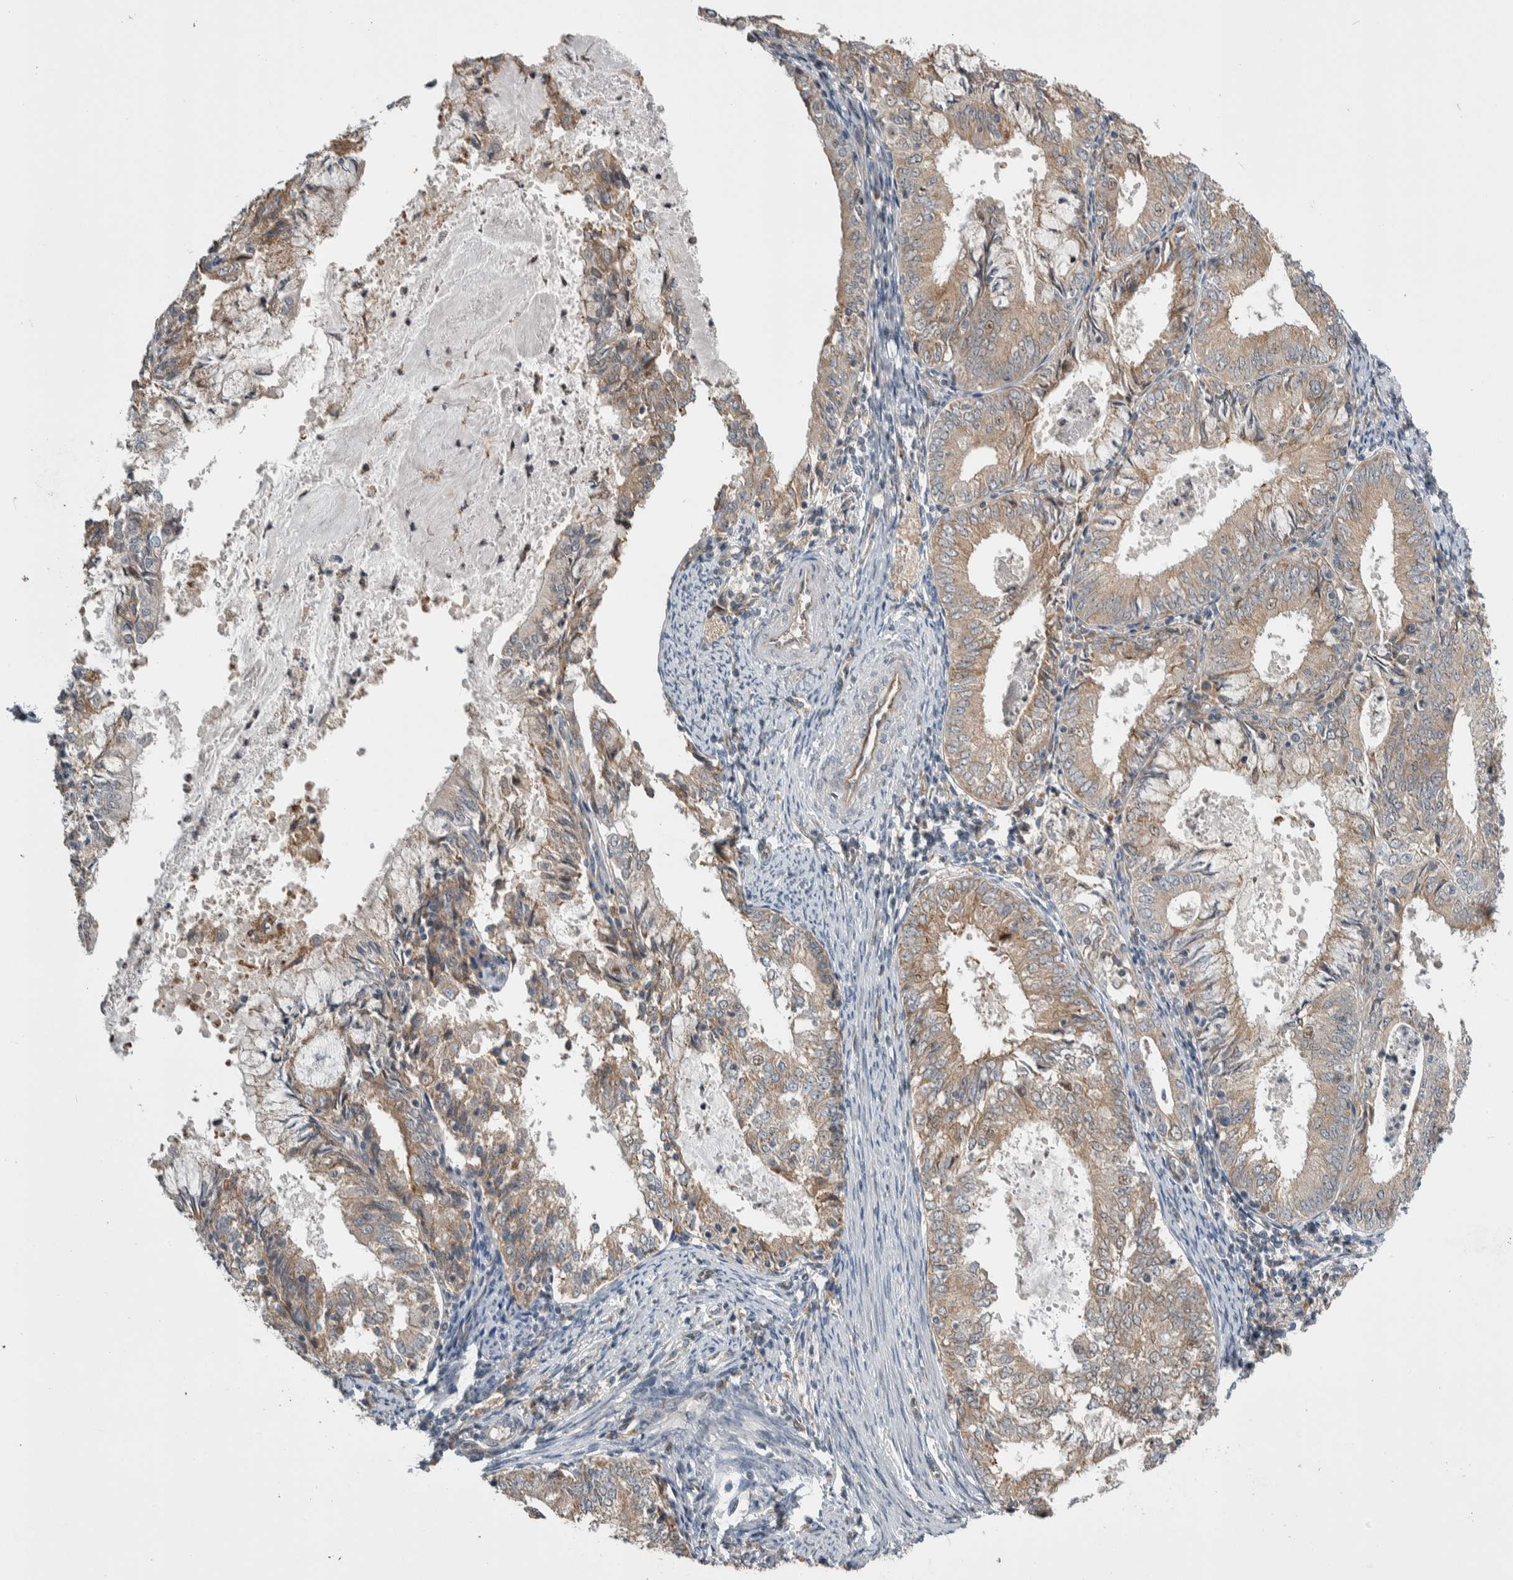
{"staining": {"intensity": "weak", "quantity": ">75%", "location": "cytoplasmic/membranous"}, "tissue": "endometrial cancer", "cell_type": "Tumor cells", "image_type": "cancer", "snomed": [{"axis": "morphology", "description": "Adenocarcinoma, NOS"}, {"axis": "topography", "description": "Endometrium"}], "caption": "High-power microscopy captured an immunohistochemistry photomicrograph of endometrial adenocarcinoma, revealing weak cytoplasmic/membranous staining in about >75% of tumor cells.", "gene": "PRDM4", "patient": {"sex": "female", "age": 57}}